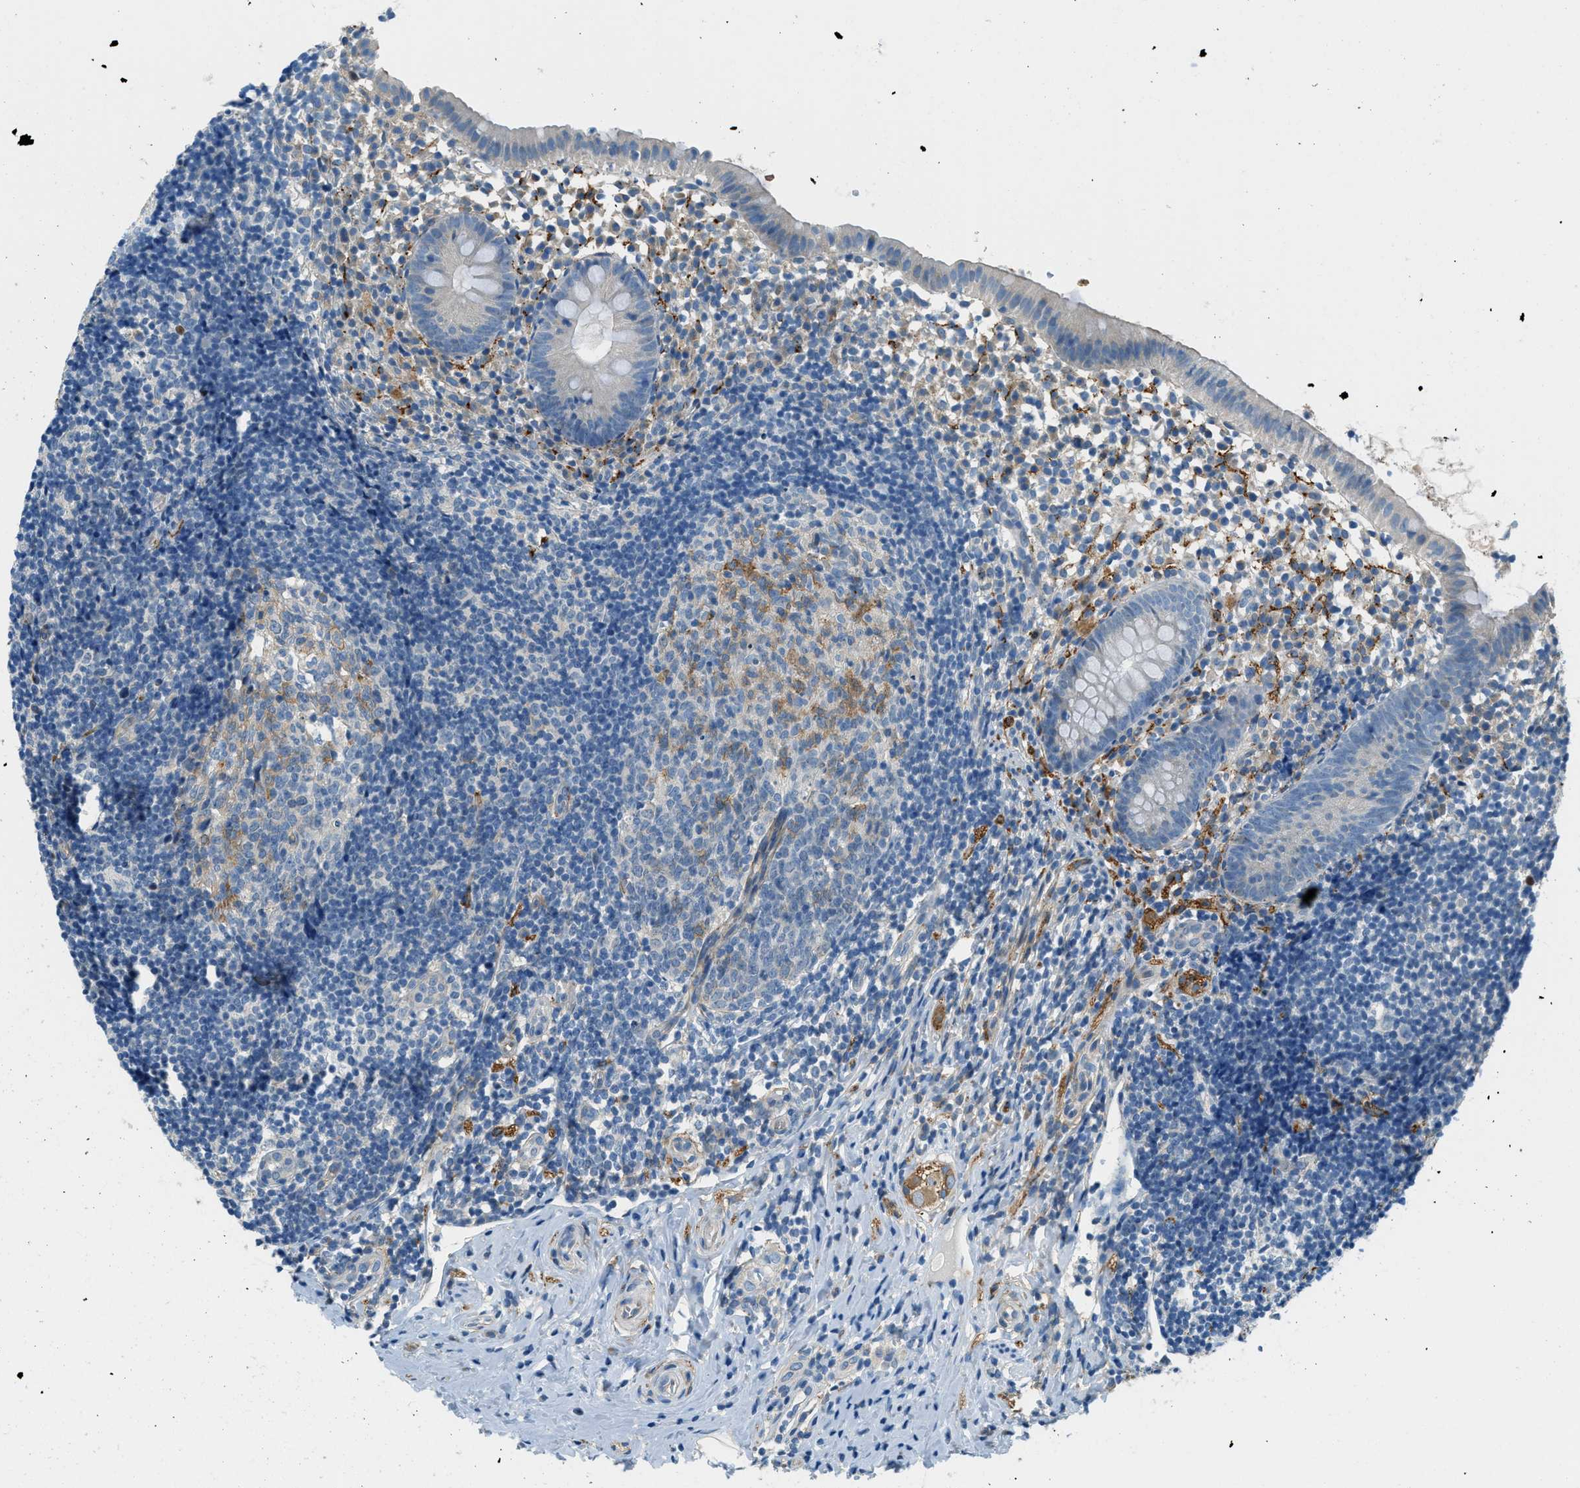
{"staining": {"intensity": "negative", "quantity": "none", "location": "none"}, "tissue": "appendix", "cell_type": "Glandular cells", "image_type": "normal", "snomed": [{"axis": "morphology", "description": "Normal tissue, NOS"}, {"axis": "topography", "description": "Appendix"}], "caption": "The micrograph displays no staining of glandular cells in benign appendix.", "gene": "ZNF367", "patient": {"sex": "female", "age": 20}}